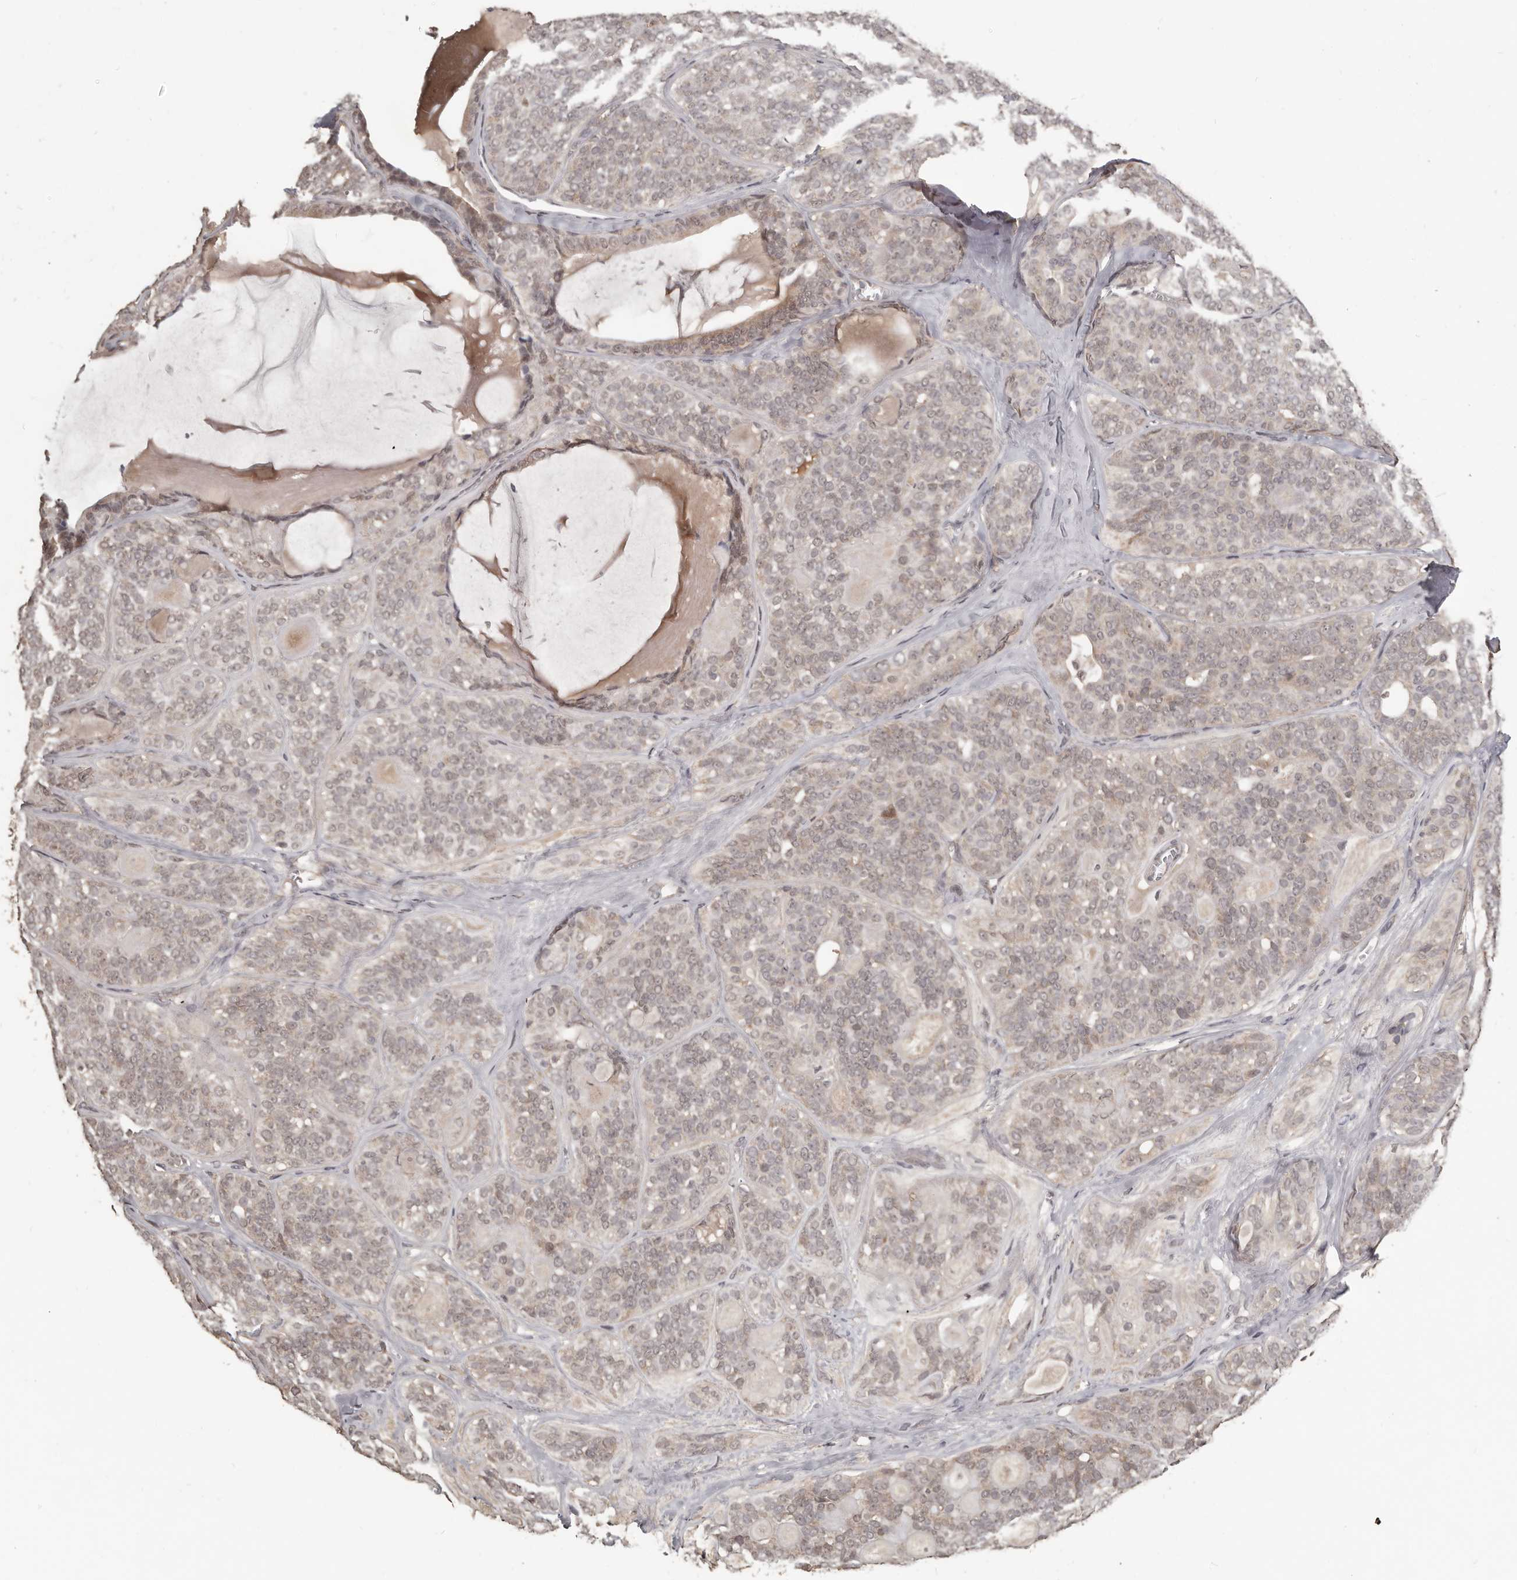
{"staining": {"intensity": "weak", "quantity": ">75%", "location": "nuclear"}, "tissue": "head and neck cancer", "cell_type": "Tumor cells", "image_type": "cancer", "snomed": [{"axis": "morphology", "description": "Adenocarcinoma, NOS"}, {"axis": "topography", "description": "Head-Neck"}], "caption": "A brown stain shows weak nuclear staining of a protein in head and neck cancer (adenocarcinoma) tumor cells.", "gene": "ZFP14", "patient": {"sex": "male", "age": 66}}